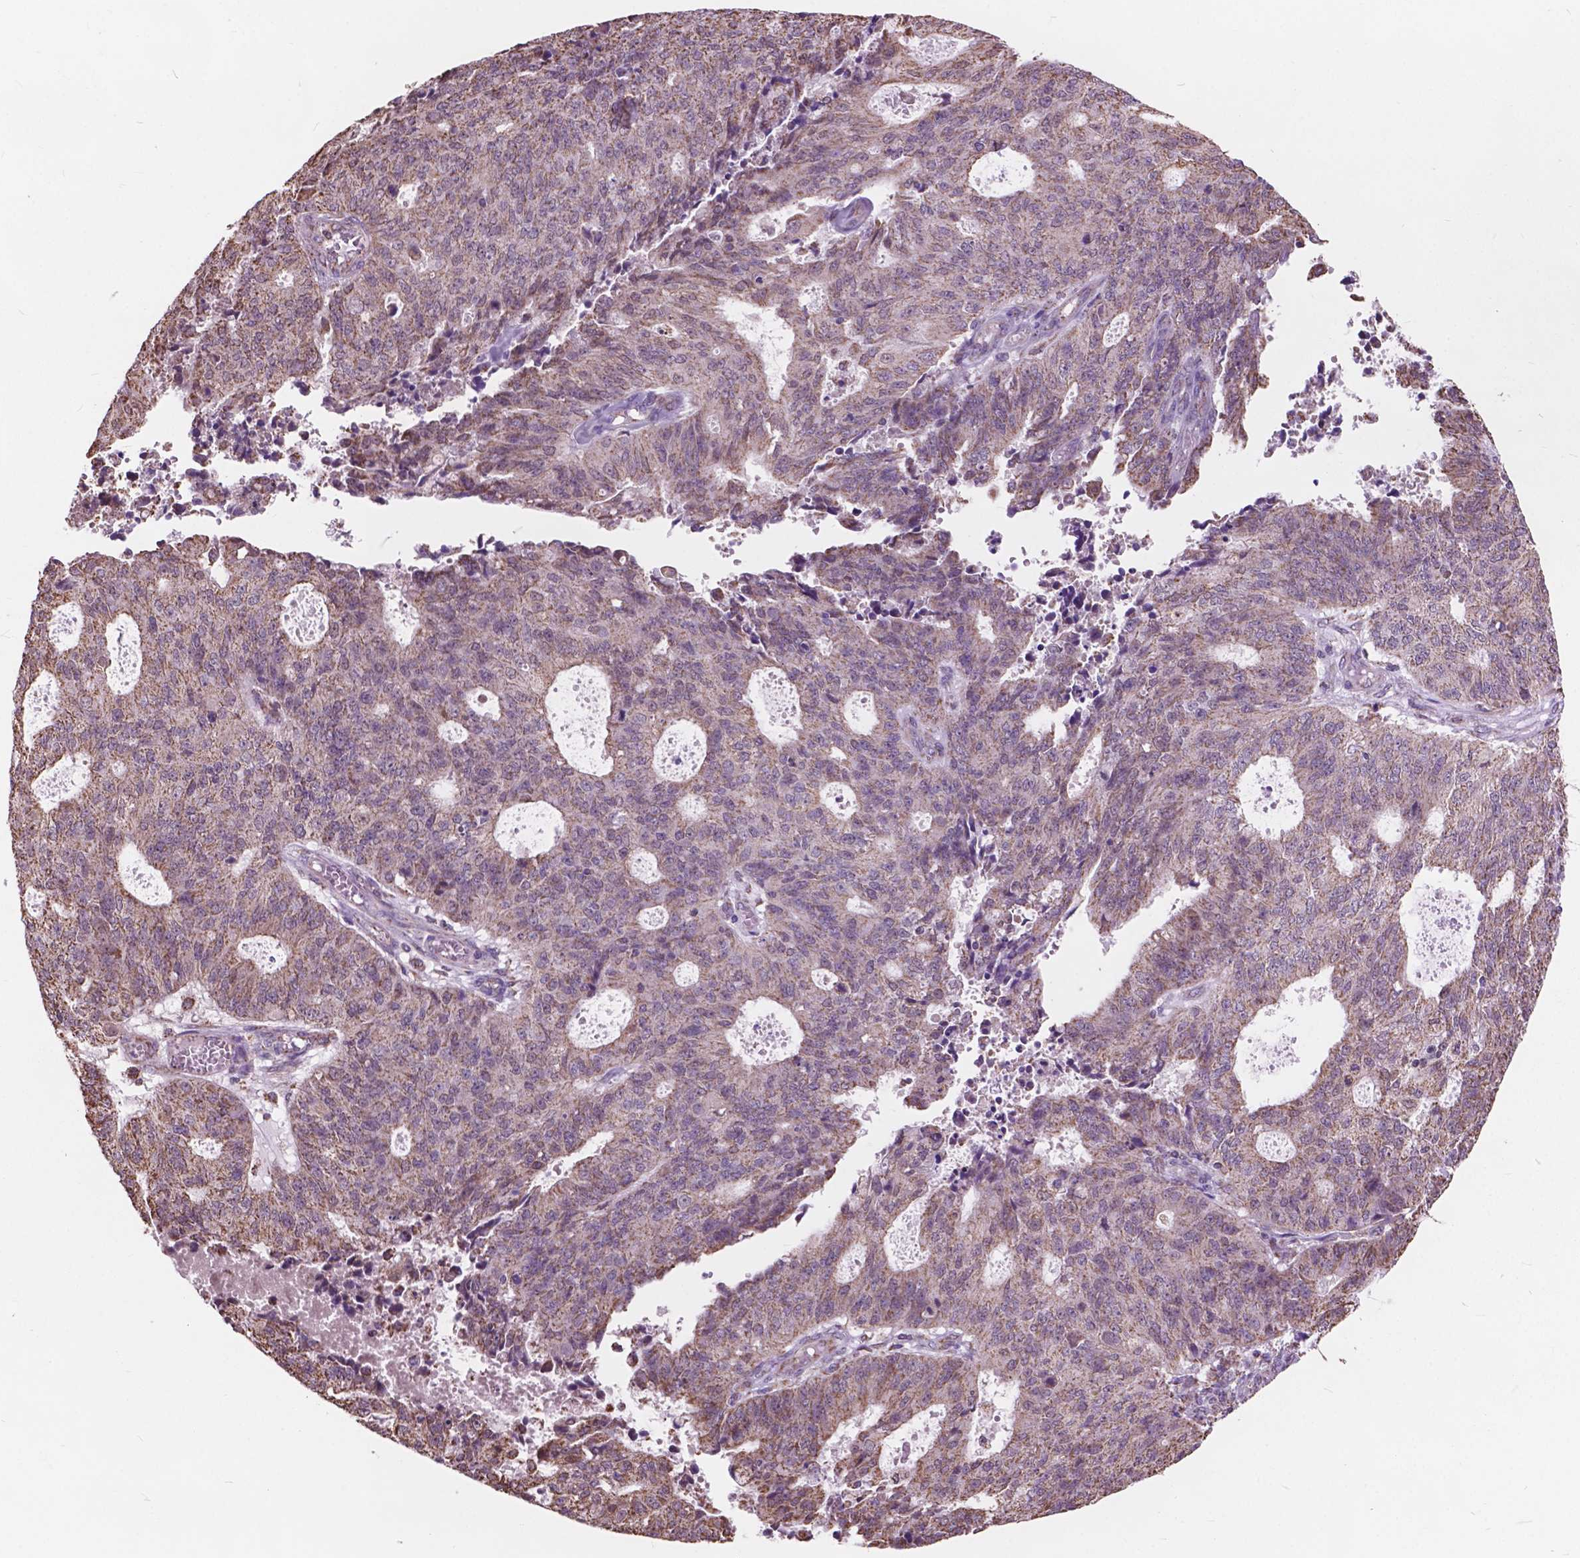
{"staining": {"intensity": "weak", "quantity": ">75%", "location": "cytoplasmic/membranous"}, "tissue": "endometrial cancer", "cell_type": "Tumor cells", "image_type": "cancer", "snomed": [{"axis": "morphology", "description": "Adenocarcinoma, NOS"}, {"axis": "topography", "description": "Endometrium"}], "caption": "There is low levels of weak cytoplasmic/membranous staining in tumor cells of endometrial cancer, as demonstrated by immunohistochemical staining (brown color).", "gene": "SCOC", "patient": {"sex": "female", "age": 82}}